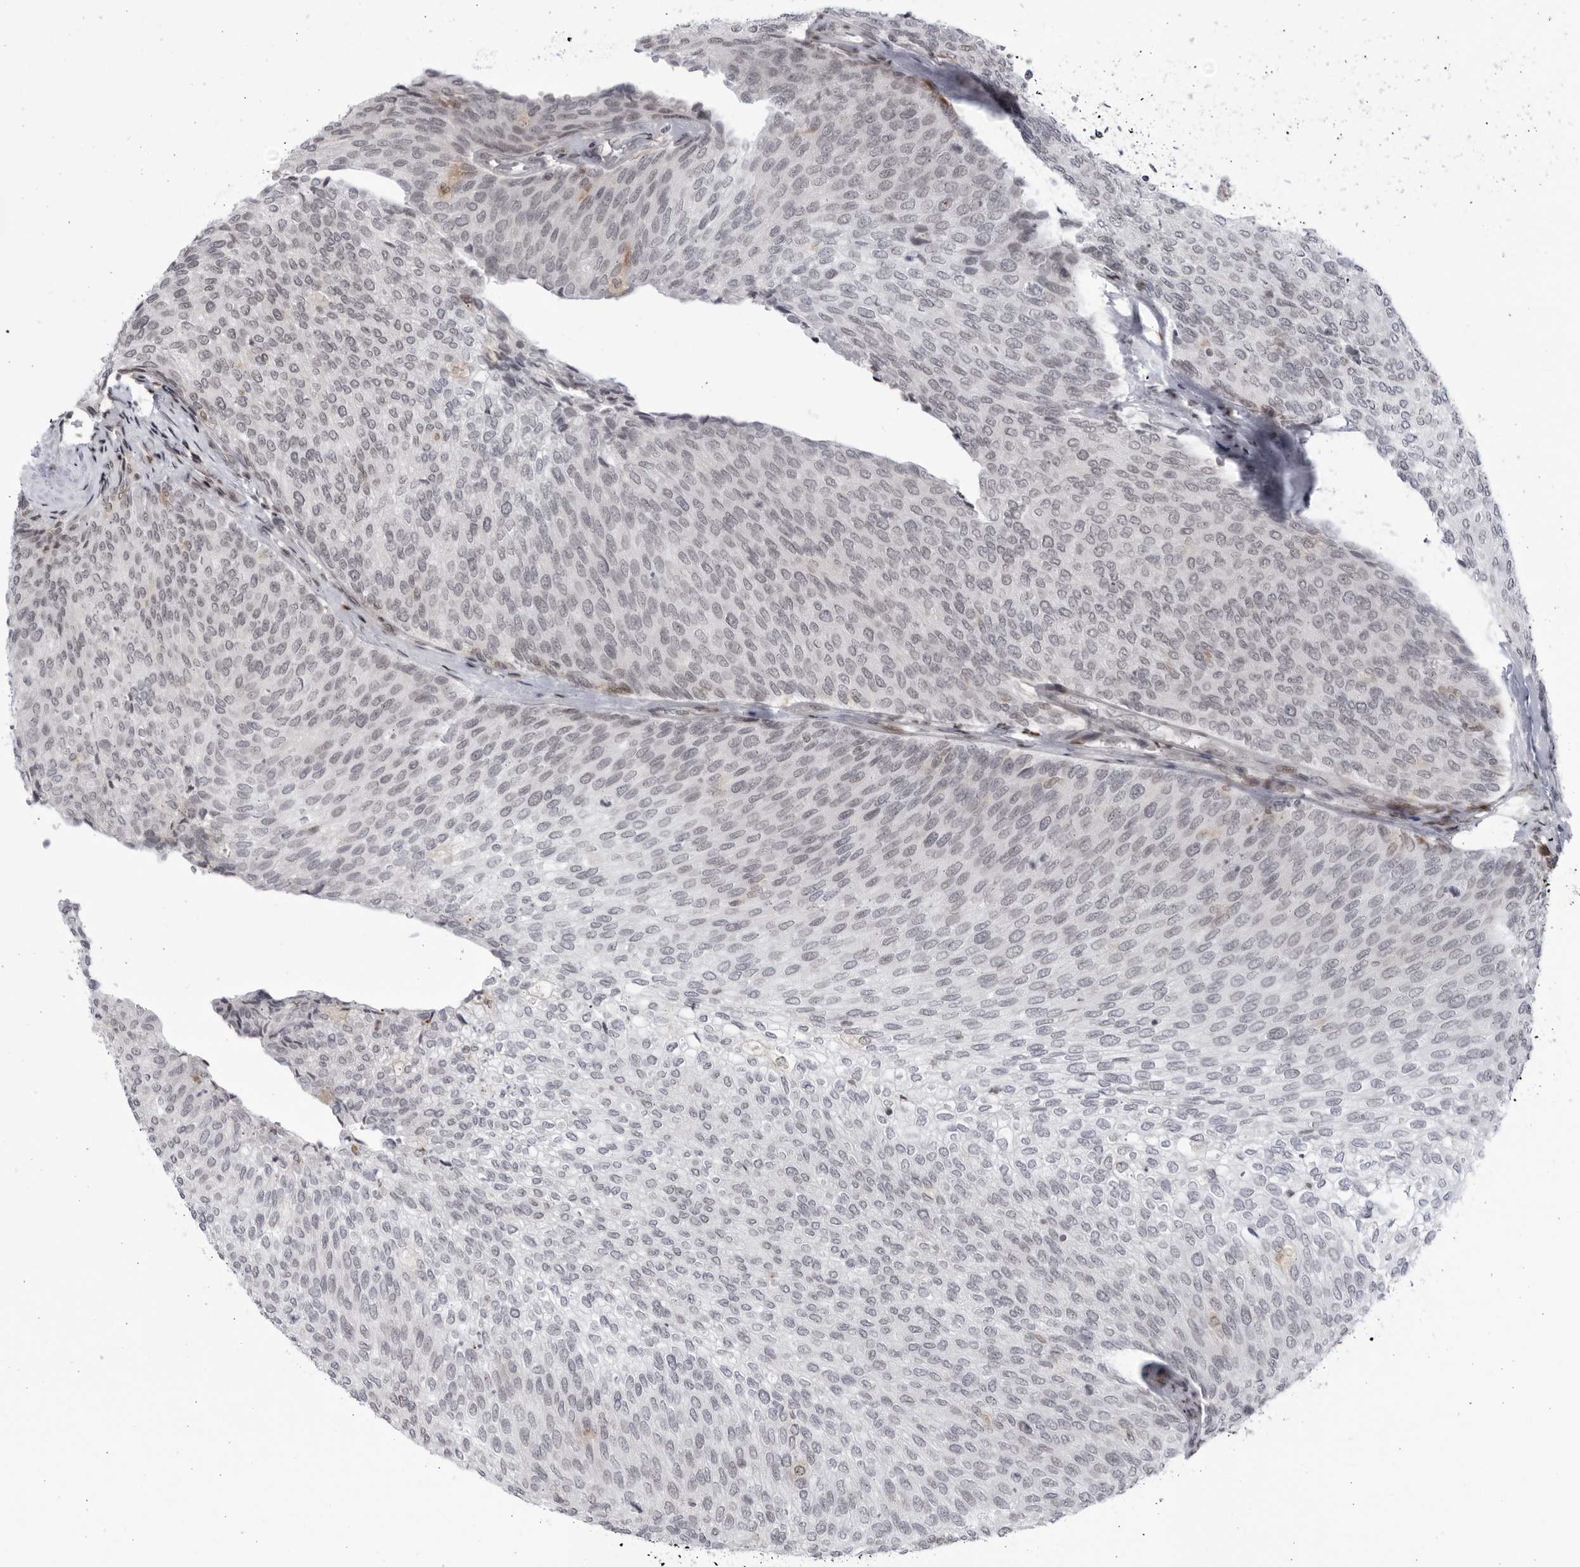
{"staining": {"intensity": "negative", "quantity": "none", "location": "none"}, "tissue": "urothelial cancer", "cell_type": "Tumor cells", "image_type": "cancer", "snomed": [{"axis": "morphology", "description": "Urothelial carcinoma, Low grade"}, {"axis": "topography", "description": "Urinary bladder"}], "caption": "Immunohistochemical staining of human urothelial carcinoma (low-grade) displays no significant expression in tumor cells.", "gene": "DTL", "patient": {"sex": "female", "age": 79}}